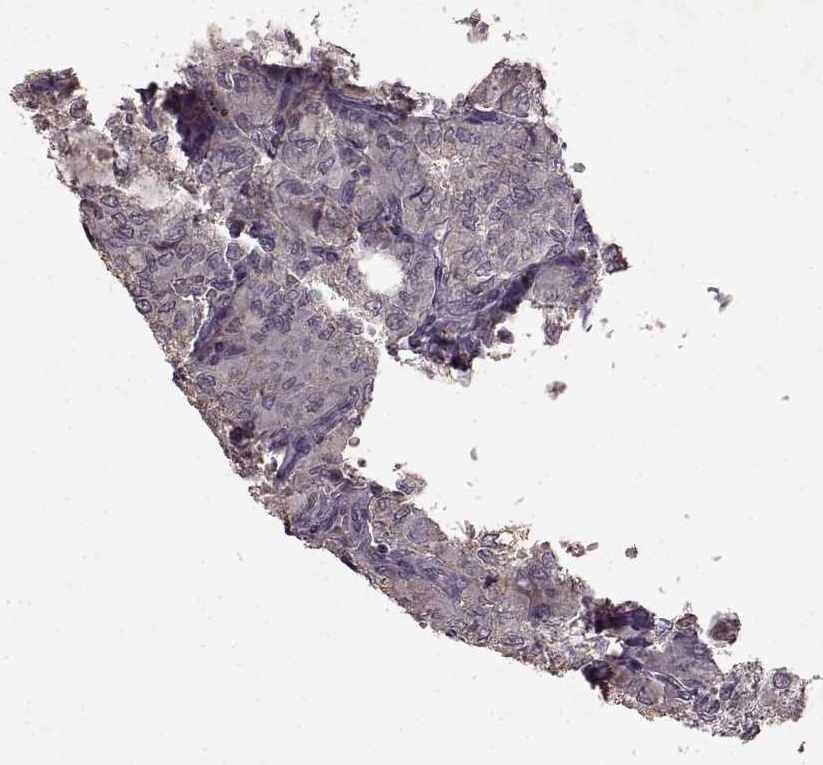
{"staining": {"intensity": "negative", "quantity": "none", "location": "none"}, "tissue": "thyroid cancer", "cell_type": "Tumor cells", "image_type": "cancer", "snomed": [{"axis": "morphology", "description": "Papillary adenocarcinoma, NOS"}, {"axis": "topography", "description": "Thyroid gland"}], "caption": "The histopathology image reveals no staining of tumor cells in thyroid cancer.", "gene": "LHB", "patient": {"sex": "male", "age": 20}}